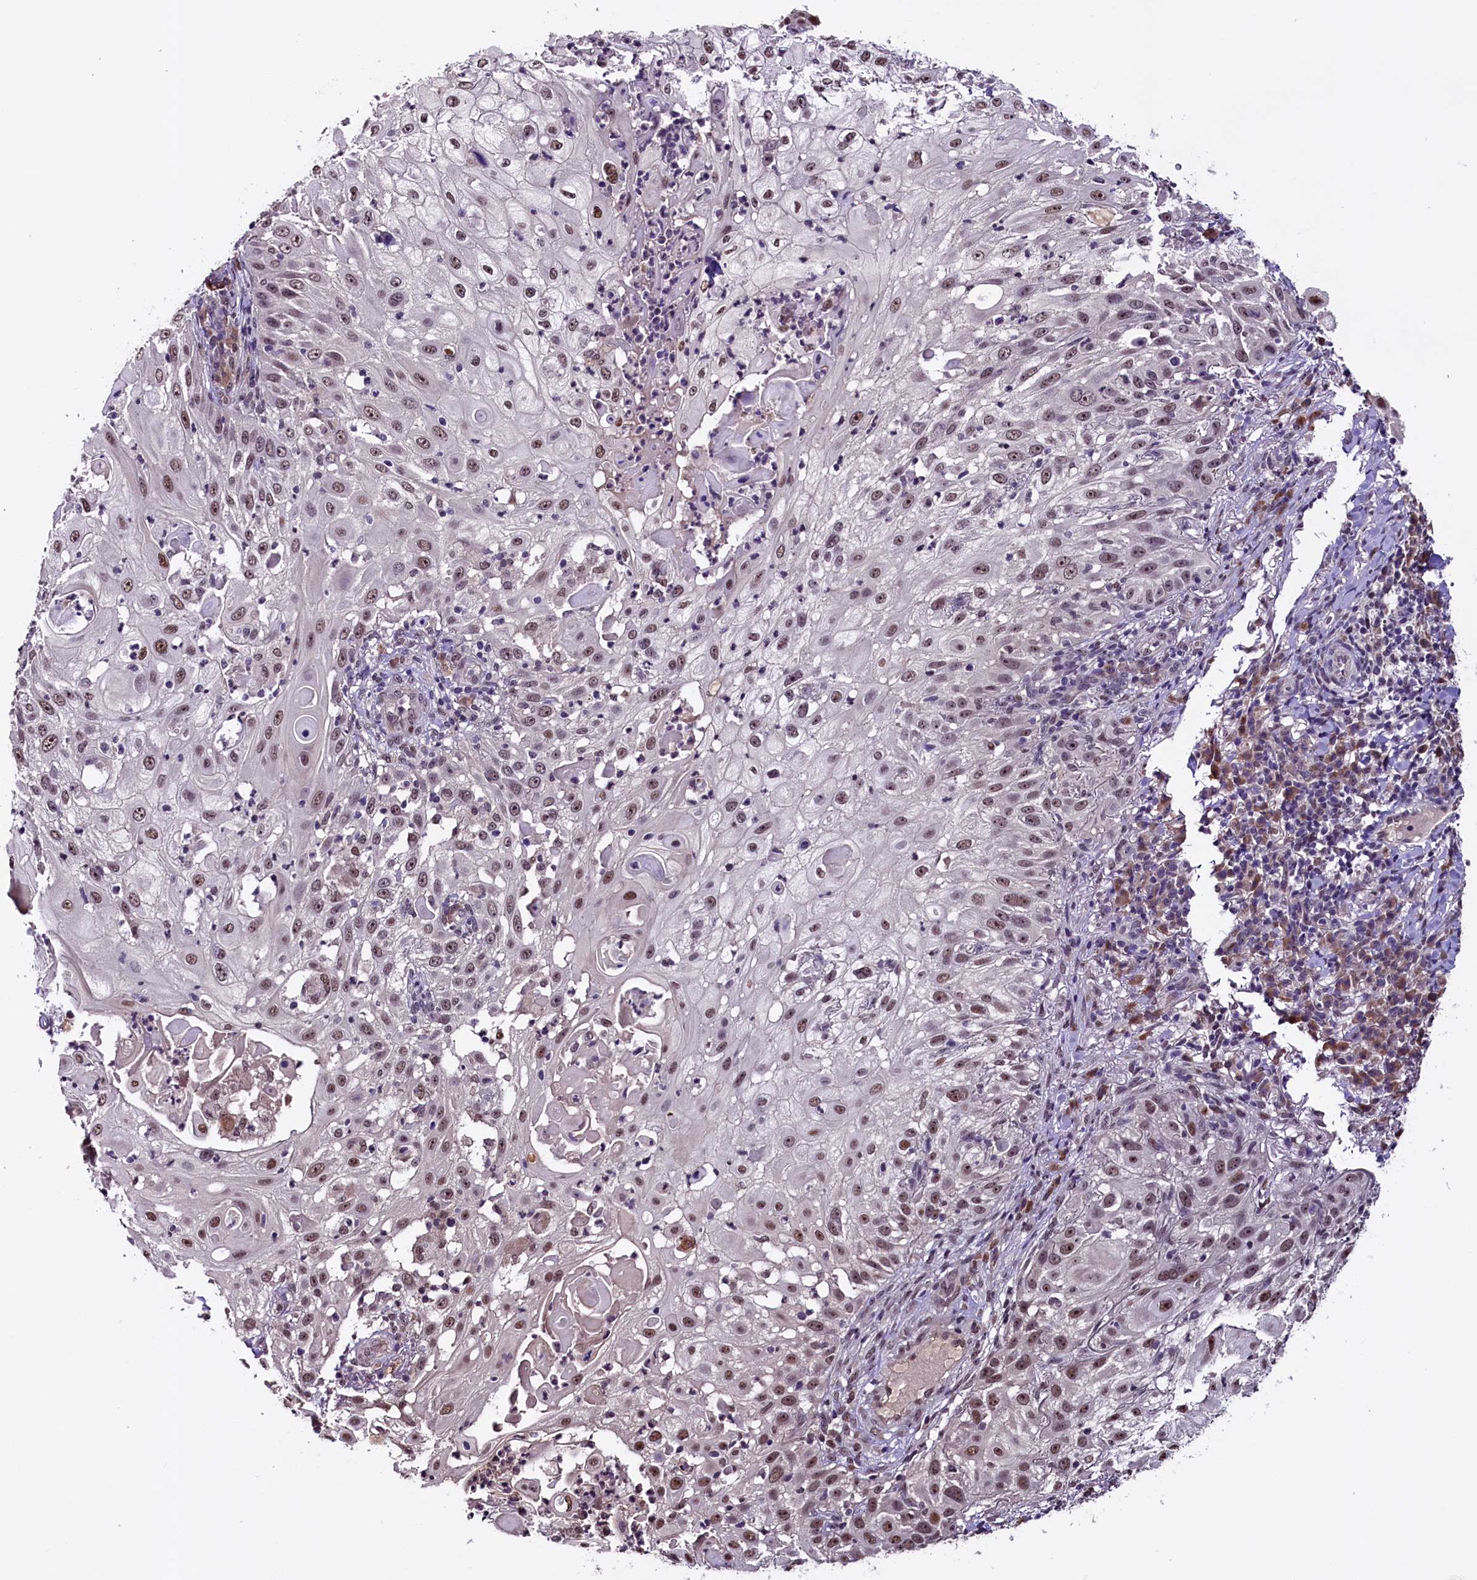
{"staining": {"intensity": "moderate", "quantity": "25%-75%", "location": "nuclear"}, "tissue": "skin cancer", "cell_type": "Tumor cells", "image_type": "cancer", "snomed": [{"axis": "morphology", "description": "Squamous cell carcinoma, NOS"}, {"axis": "topography", "description": "Skin"}], "caption": "Brown immunohistochemical staining in human skin cancer shows moderate nuclear staining in approximately 25%-75% of tumor cells.", "gene": "RNMT", "patient": {"sex": "female", "age": 44}}